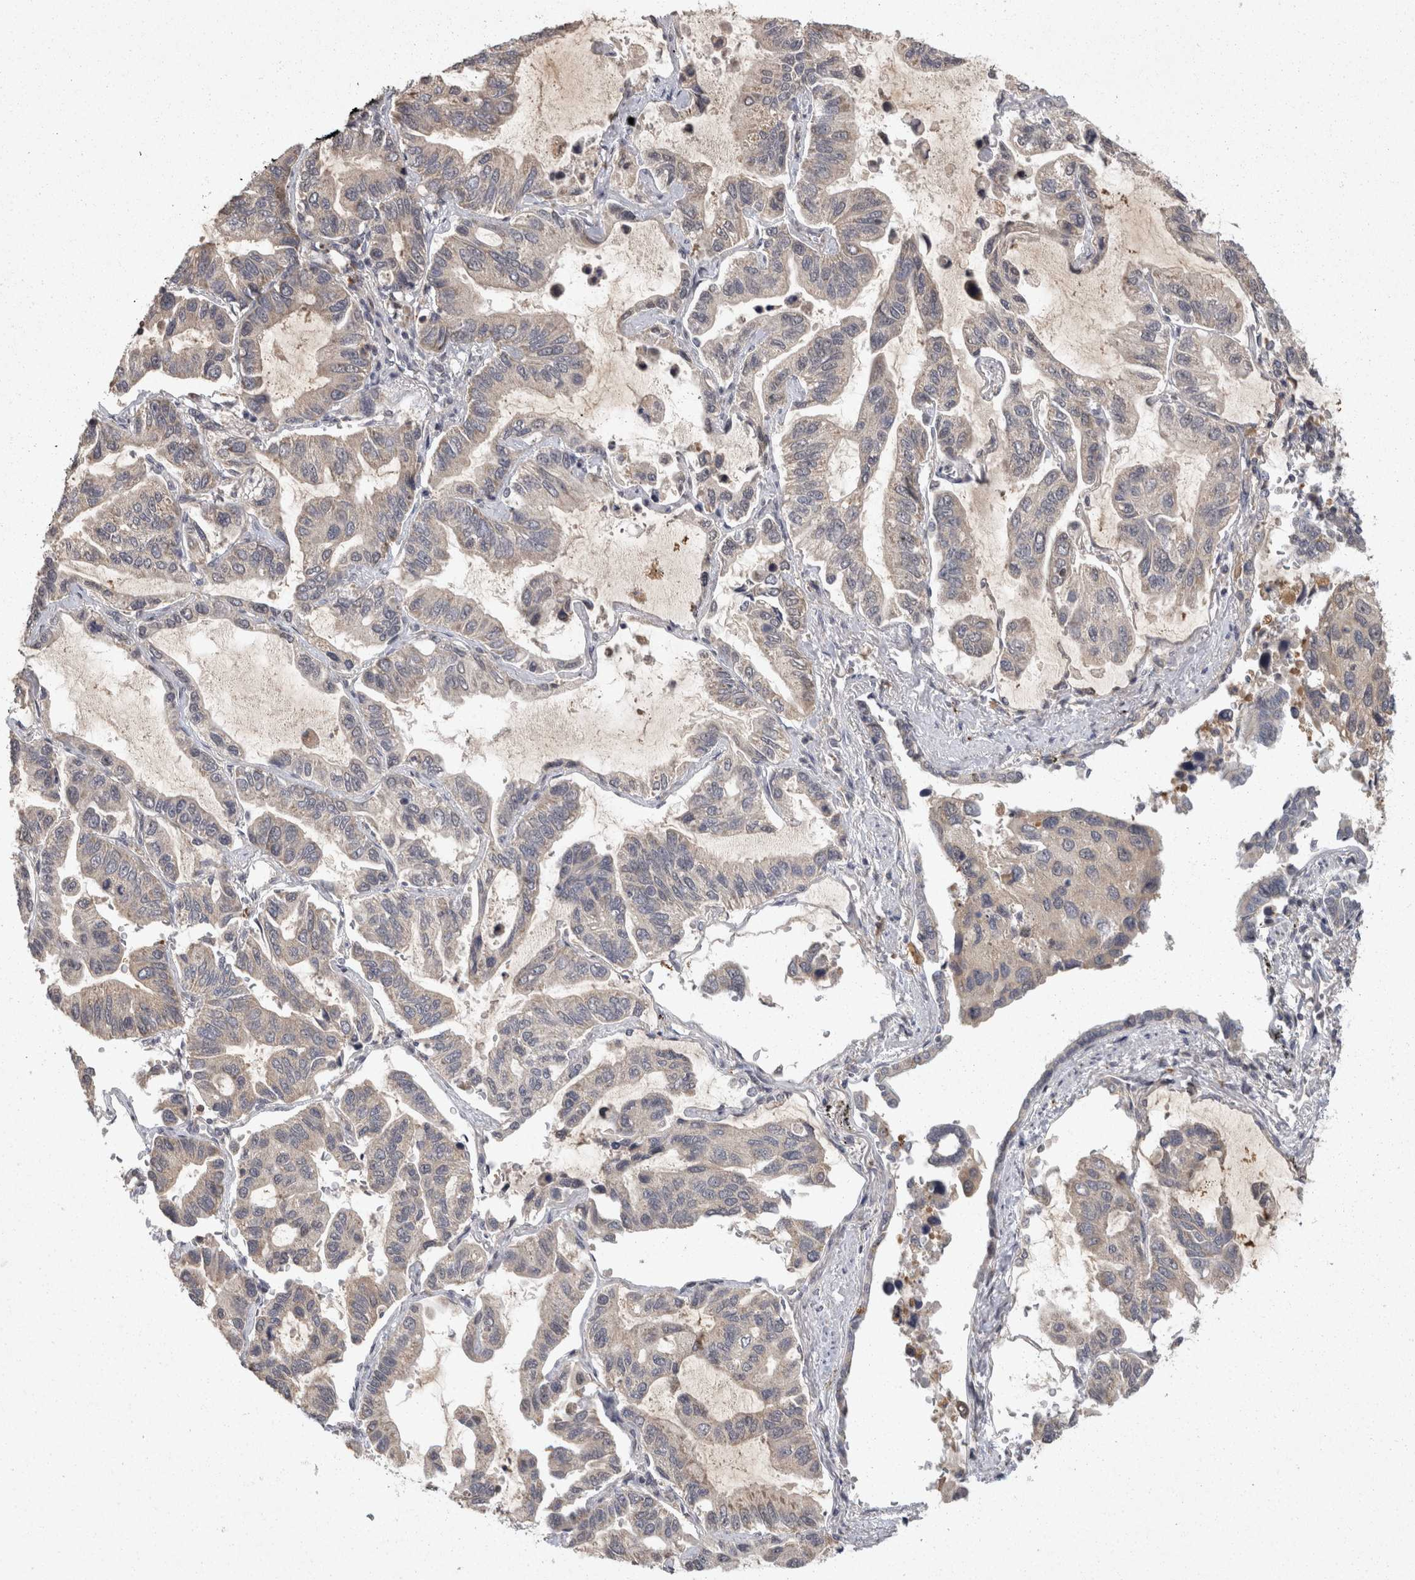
{"staining": {"intensity": "weak", "quantity": "<25%", "location": "cytoplasmic/membranous"}, "tissue": "lung cancer", "cell_type": "Tumor cells", "image_type": "cancer", "snomed": [{"axis": "morphology", "description": "Adenocarcinoma, NOS"}, {"axis": "topography", "description": "Lung"}], "caption": "There is no significant expression in tumor cells of adenocarcinoma (lung).", "gene": "ACAT2", "patient": {"sex": "male", "age": 64}}